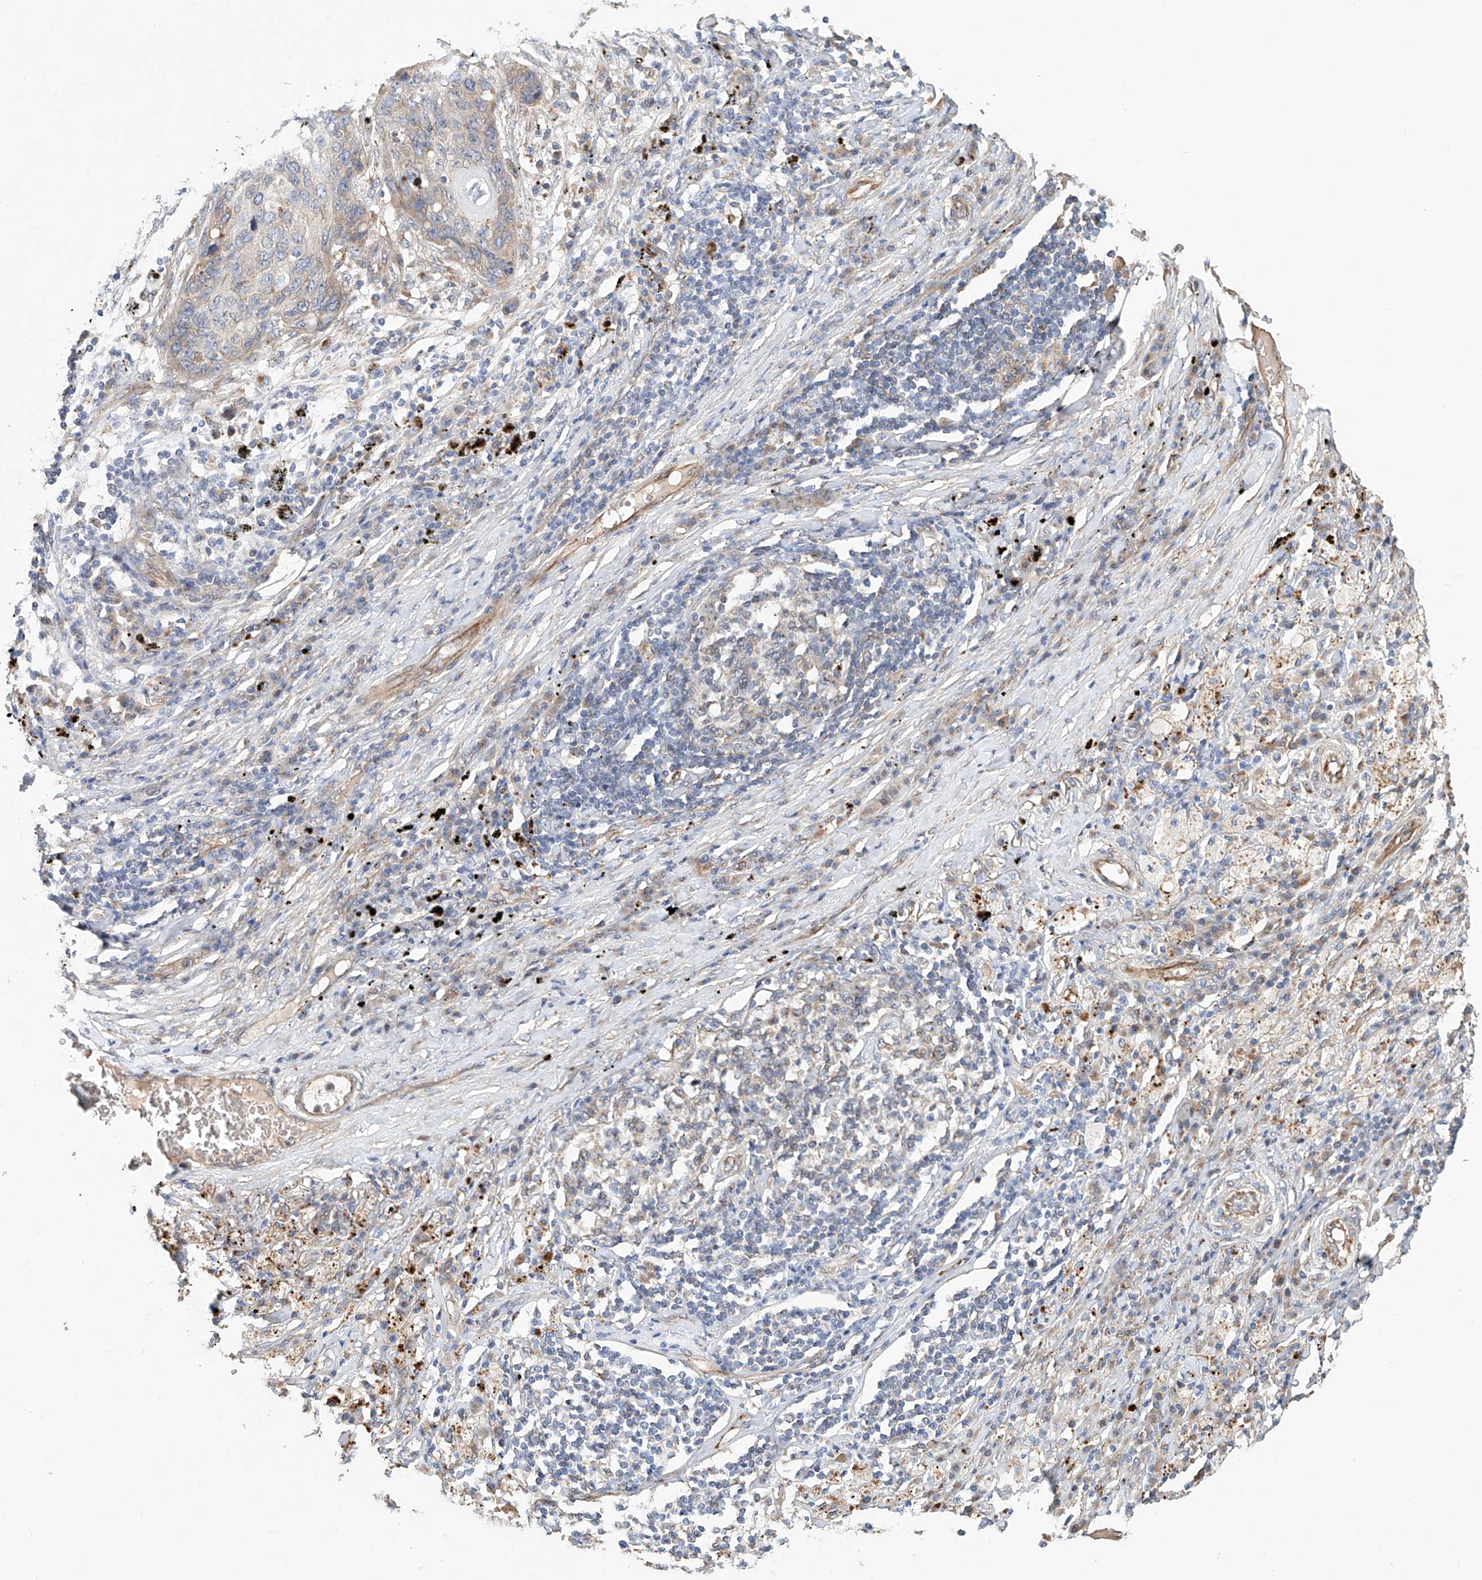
{"staining": {"intensity": "weak", "quantity": "<25%", "location": "cytoplasmic/membranous"}, "tissue": "lung cancer", "cell_type": "Tumor cells", "image_type": "cancer", "snomed": [{"axis": "morphology", "description": "Squamous cell carcinoma, NOS"}, {"axis": "topography", "description": "Lung"}], "caption": "High power microscopy photomicrograph of an IHC micrograph of lung cancer (squamous cell carcinoma), revealing no significant expression in tumor cells. Brightfield microscopy of immunohistochemistry (IHC) stained with DAB (brown) and hematoxylin (blue), captured at high magnification.", "gene": "HGSNAT", "patient": {"sex": "female", "age": 63}}